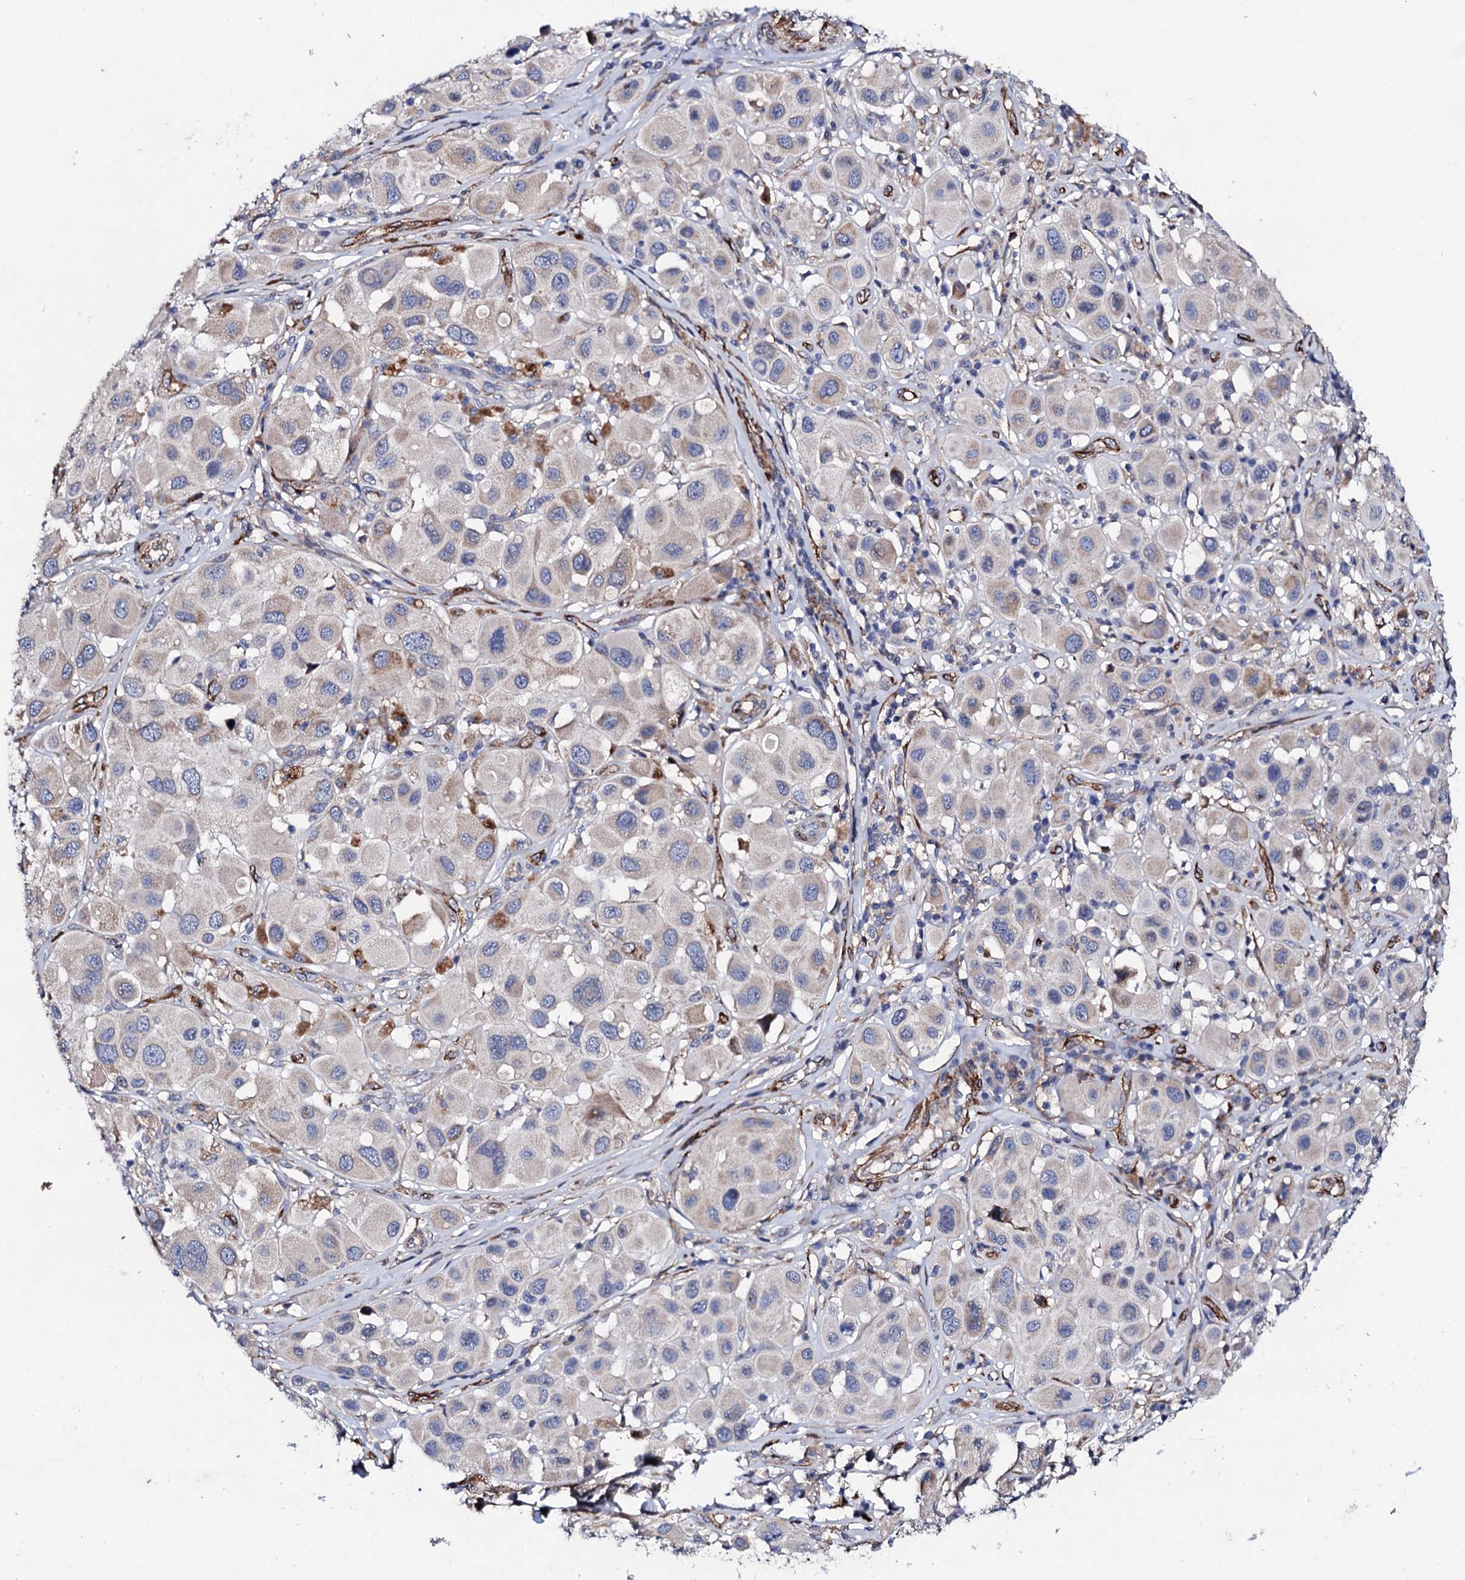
{"staining": {"intensity": "weak", "quantity": "<25%", "location": "cytoplasmic/membranous"}, "tissue": "melanoma", "cell_type": "Tumor cells", "image_type": "cancer", "snomed": [{"axis": "morphology", "description": "Malignant melanoma, Metastatic site"}, {"axis": "topography", "description": "Skin"}], "caption": "Melanoma was stained to show a protein in brown. There is no significant staining in tumor cells.", "gene": "DBX1", "patient": {"sex": "male", "age": 41}}